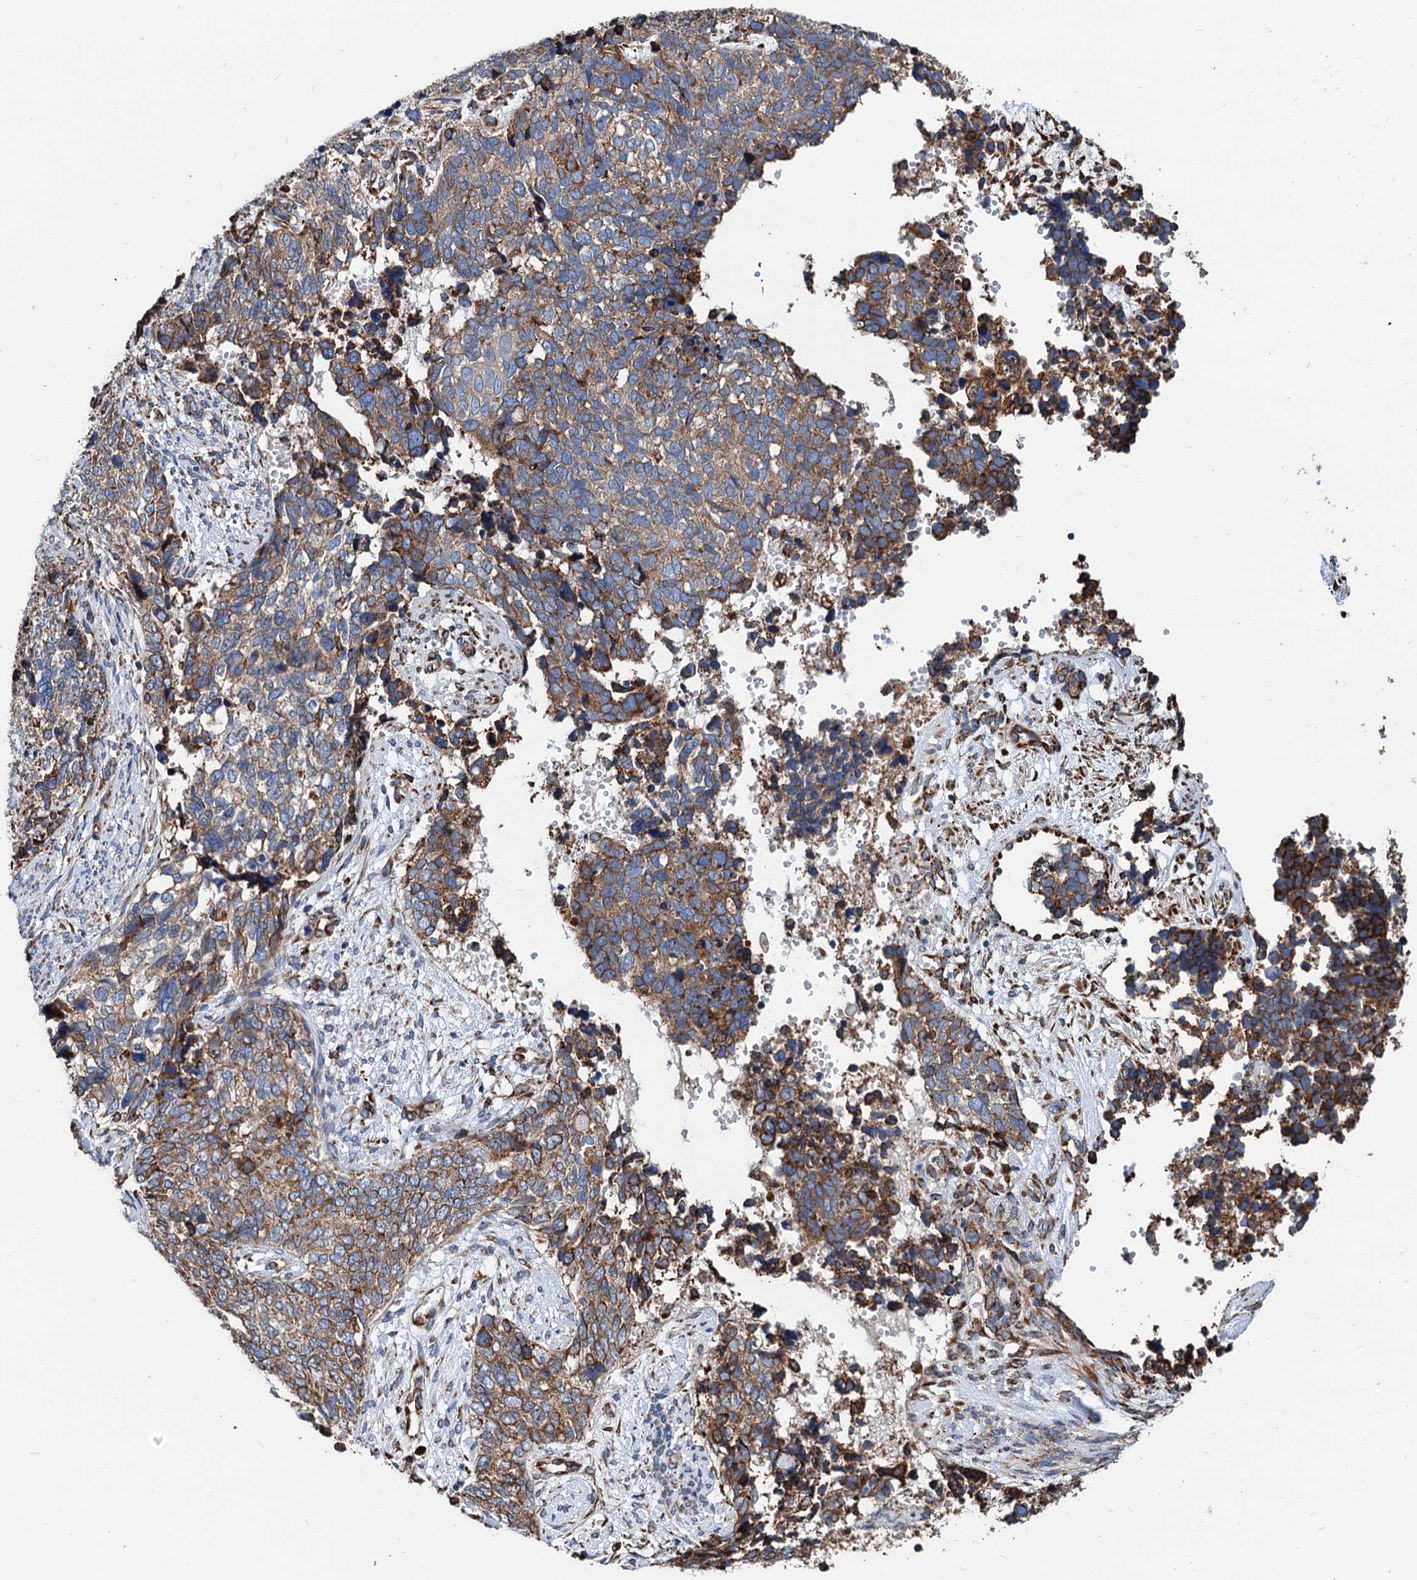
{"staining": {"intensity": "moderate", "quantity": ">75%", "location": "cytoplasmic/membranous"}, "tissue": "cervical cancer", "cell_type": "Tumor cells", "image_type": "cancer", "snomed": [{"axis": "morphology", "description": "Squamous cell carcinoma, NOS"}, {"axis": "topography", "description": "Cervix"}], "caption": "Immunohistochemistry (IHC) (DAB (3,3'-diaminobenzidine)) staining of cervical cancer shows moderate cytoplasmic/membranous protein positivity in about >75% of tumor cells.", "gene": "HSPA5", "patient": {"sex": "female", "age": 63}}